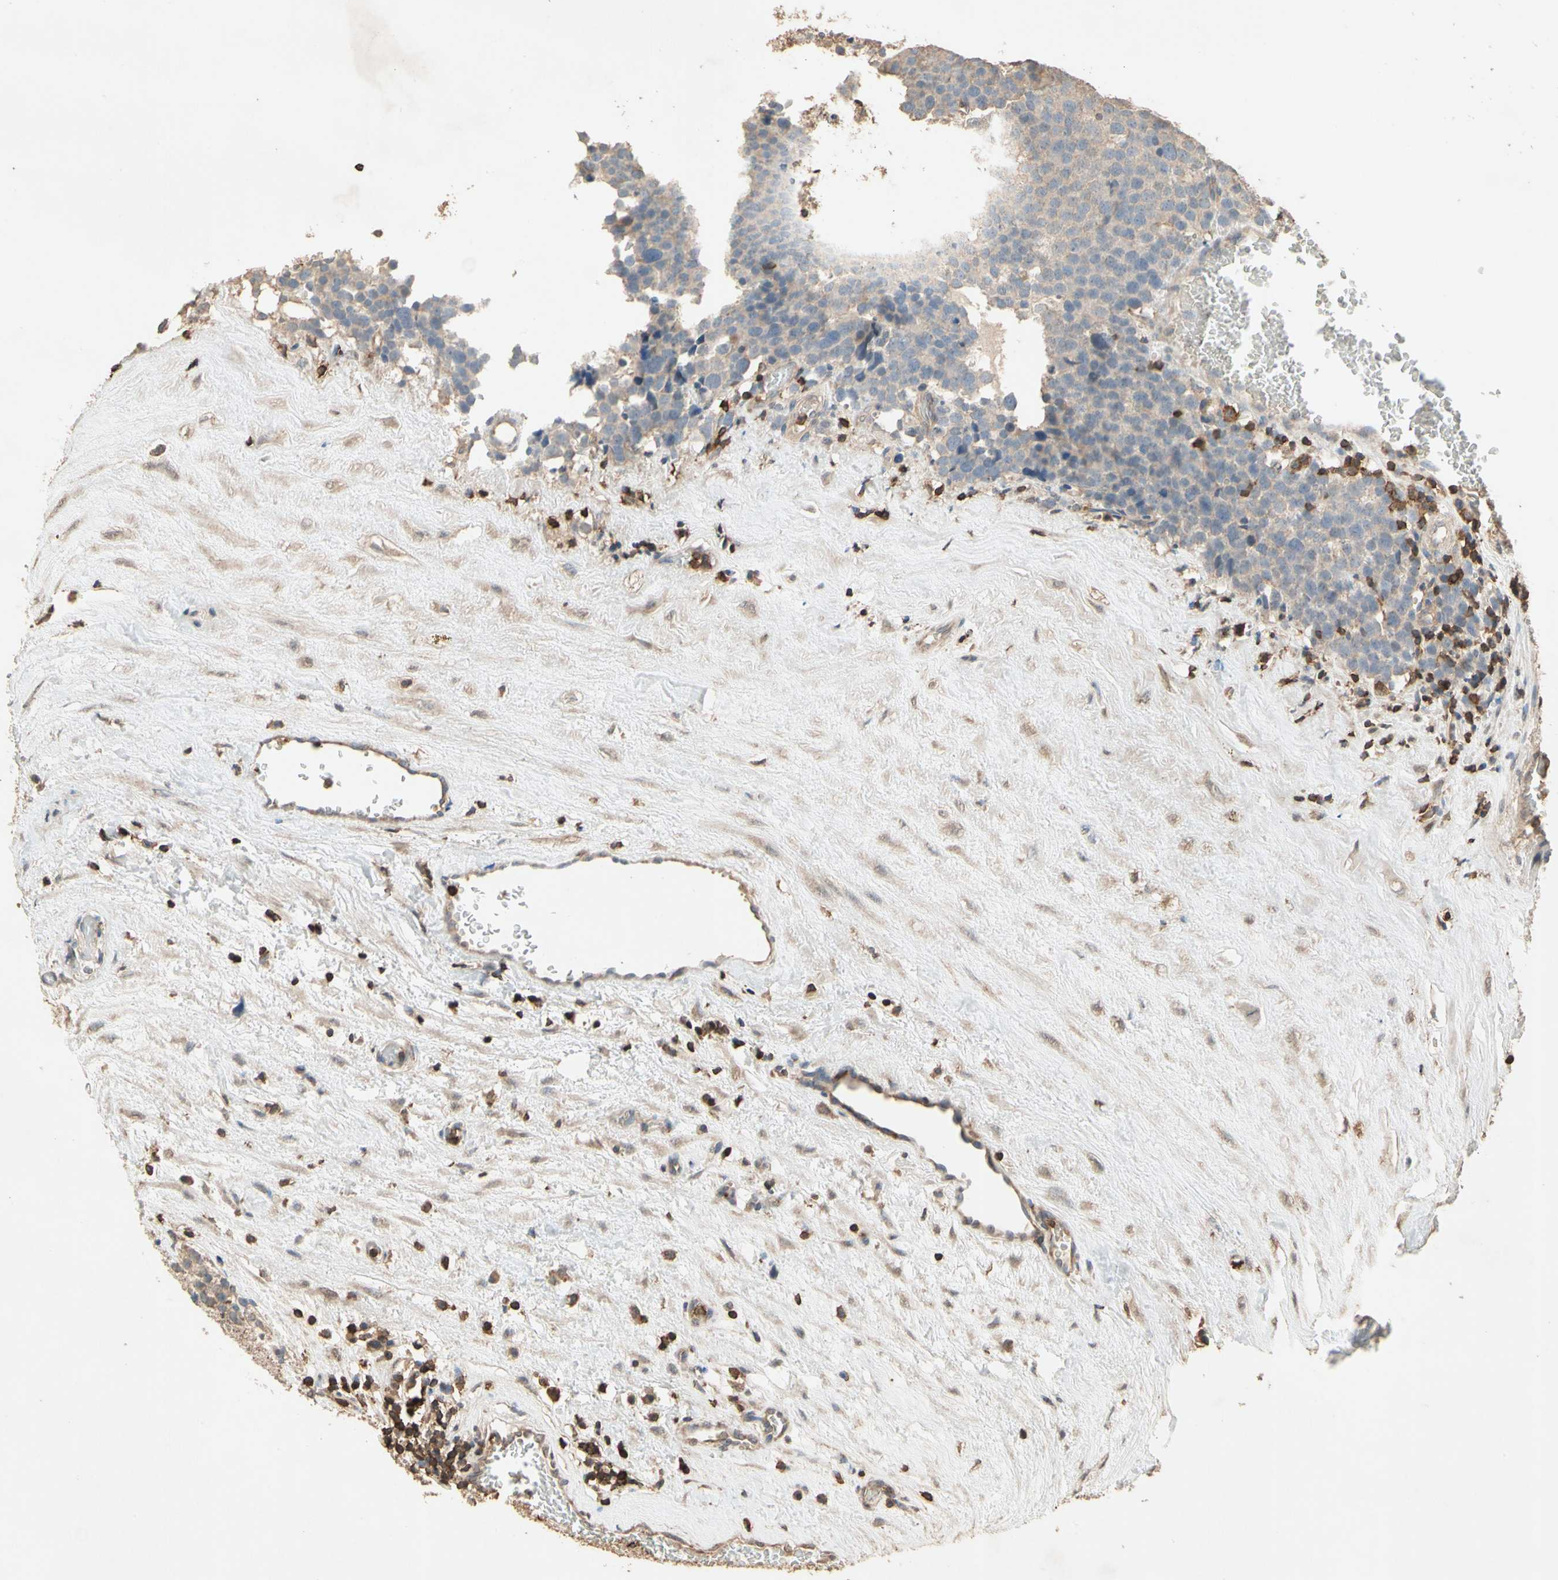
{"staining": {"intensity": "weak", "quantity": "25%-75%", "location": "cytoplasmic/membranous"}, "tissue": "testis cancer", "cell_type": "Tumor cells", "image_type": "cancer", "snomed": [{"axis": "morphology", "description": "Seminoma, NOS"}, {"axis": "topography", "description": "Testis"}], "caption": "A brown stain shows weak cytoplasmic/membranous positivity of a protein in testis cancer tumor cells.", "gene": "MAP3K10", "patient": {"sex": "male", "age": 71}}